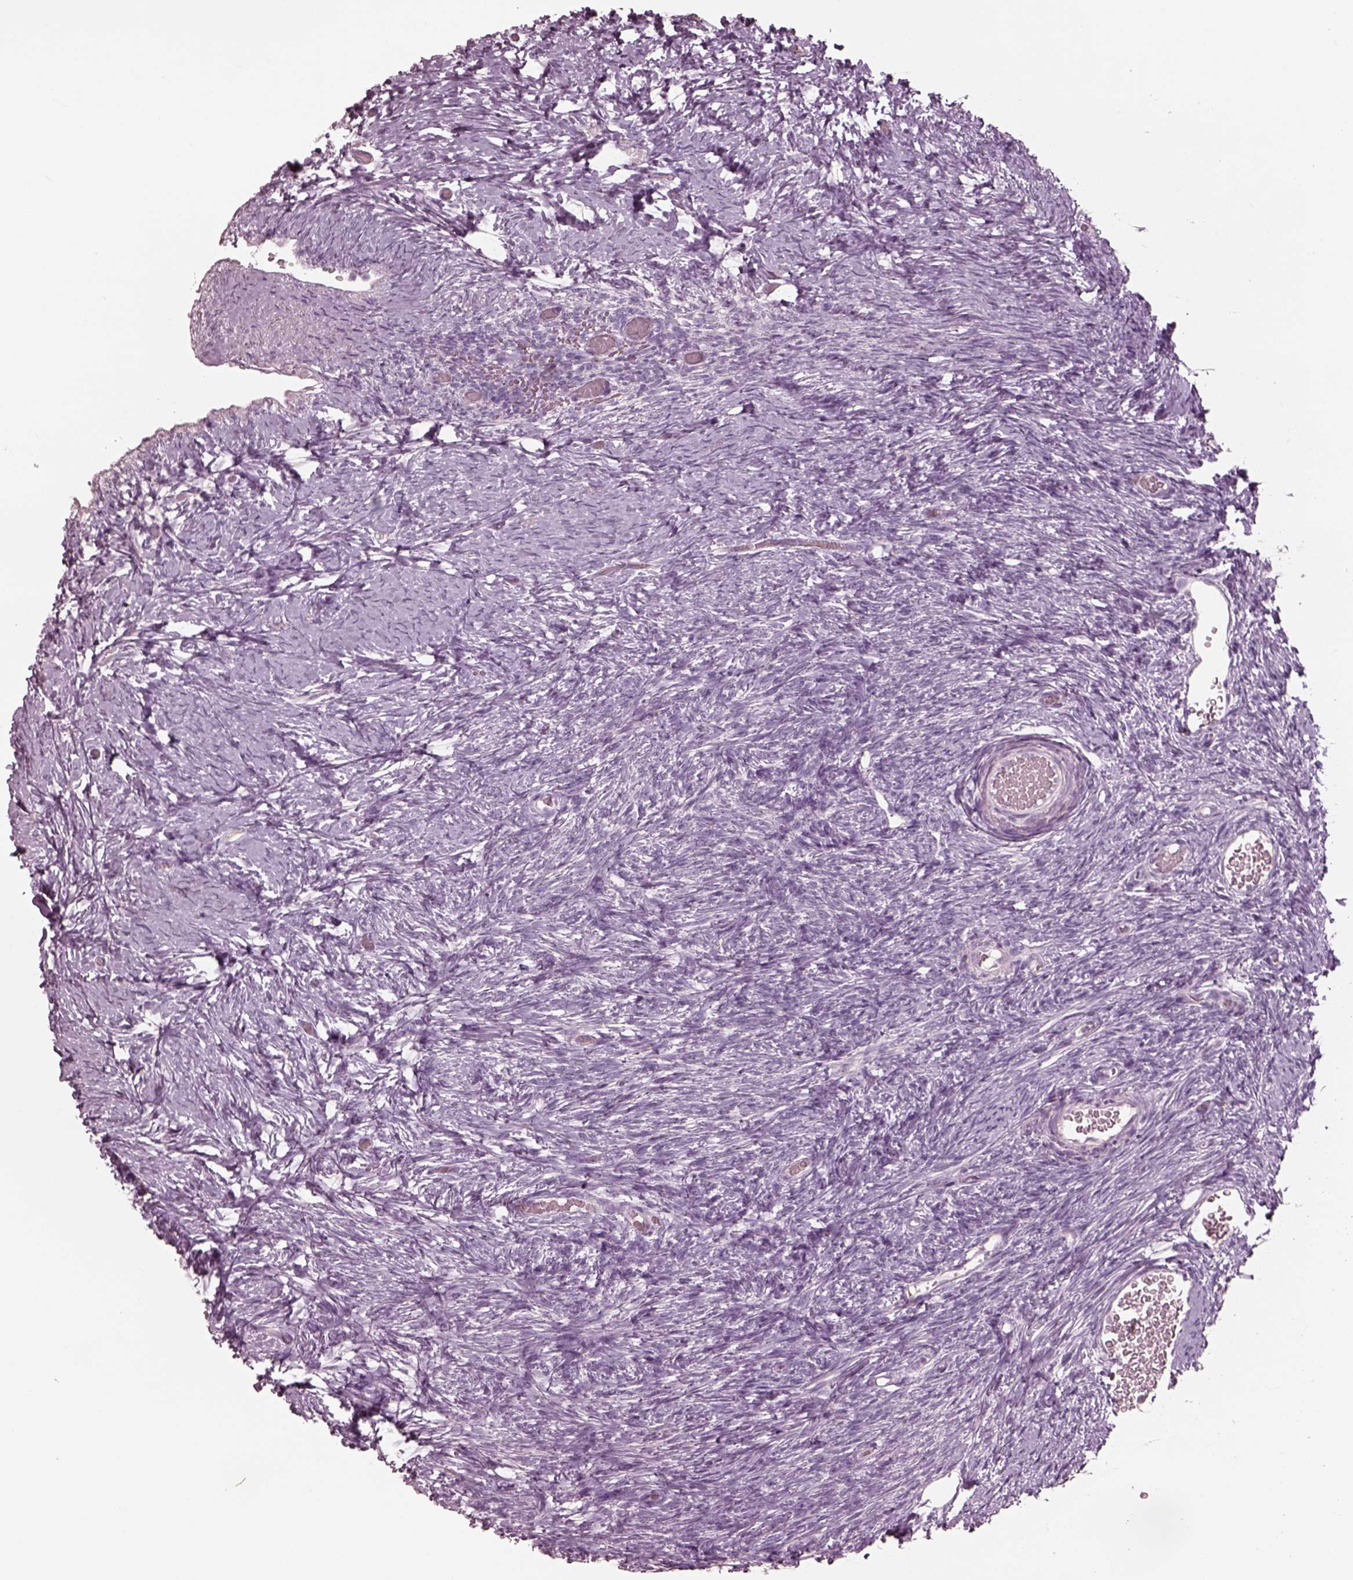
{"staining": {"intensity": "negative", "quantity": "none", "location": "none"}, "tissue": "ovary", "cell_type": "Follicle cells", "image_type": "normal", "snomed": [{"axis": "morphology", "description": "Normal tissue, NOS"}, {"axis": "topography", "description": "Ovary"}], "caption": "A micrograph of human ovary is negative for staining in follicle cells.", "gene": "PDCD1", "patient": {"sex": "female", "age": 39}}